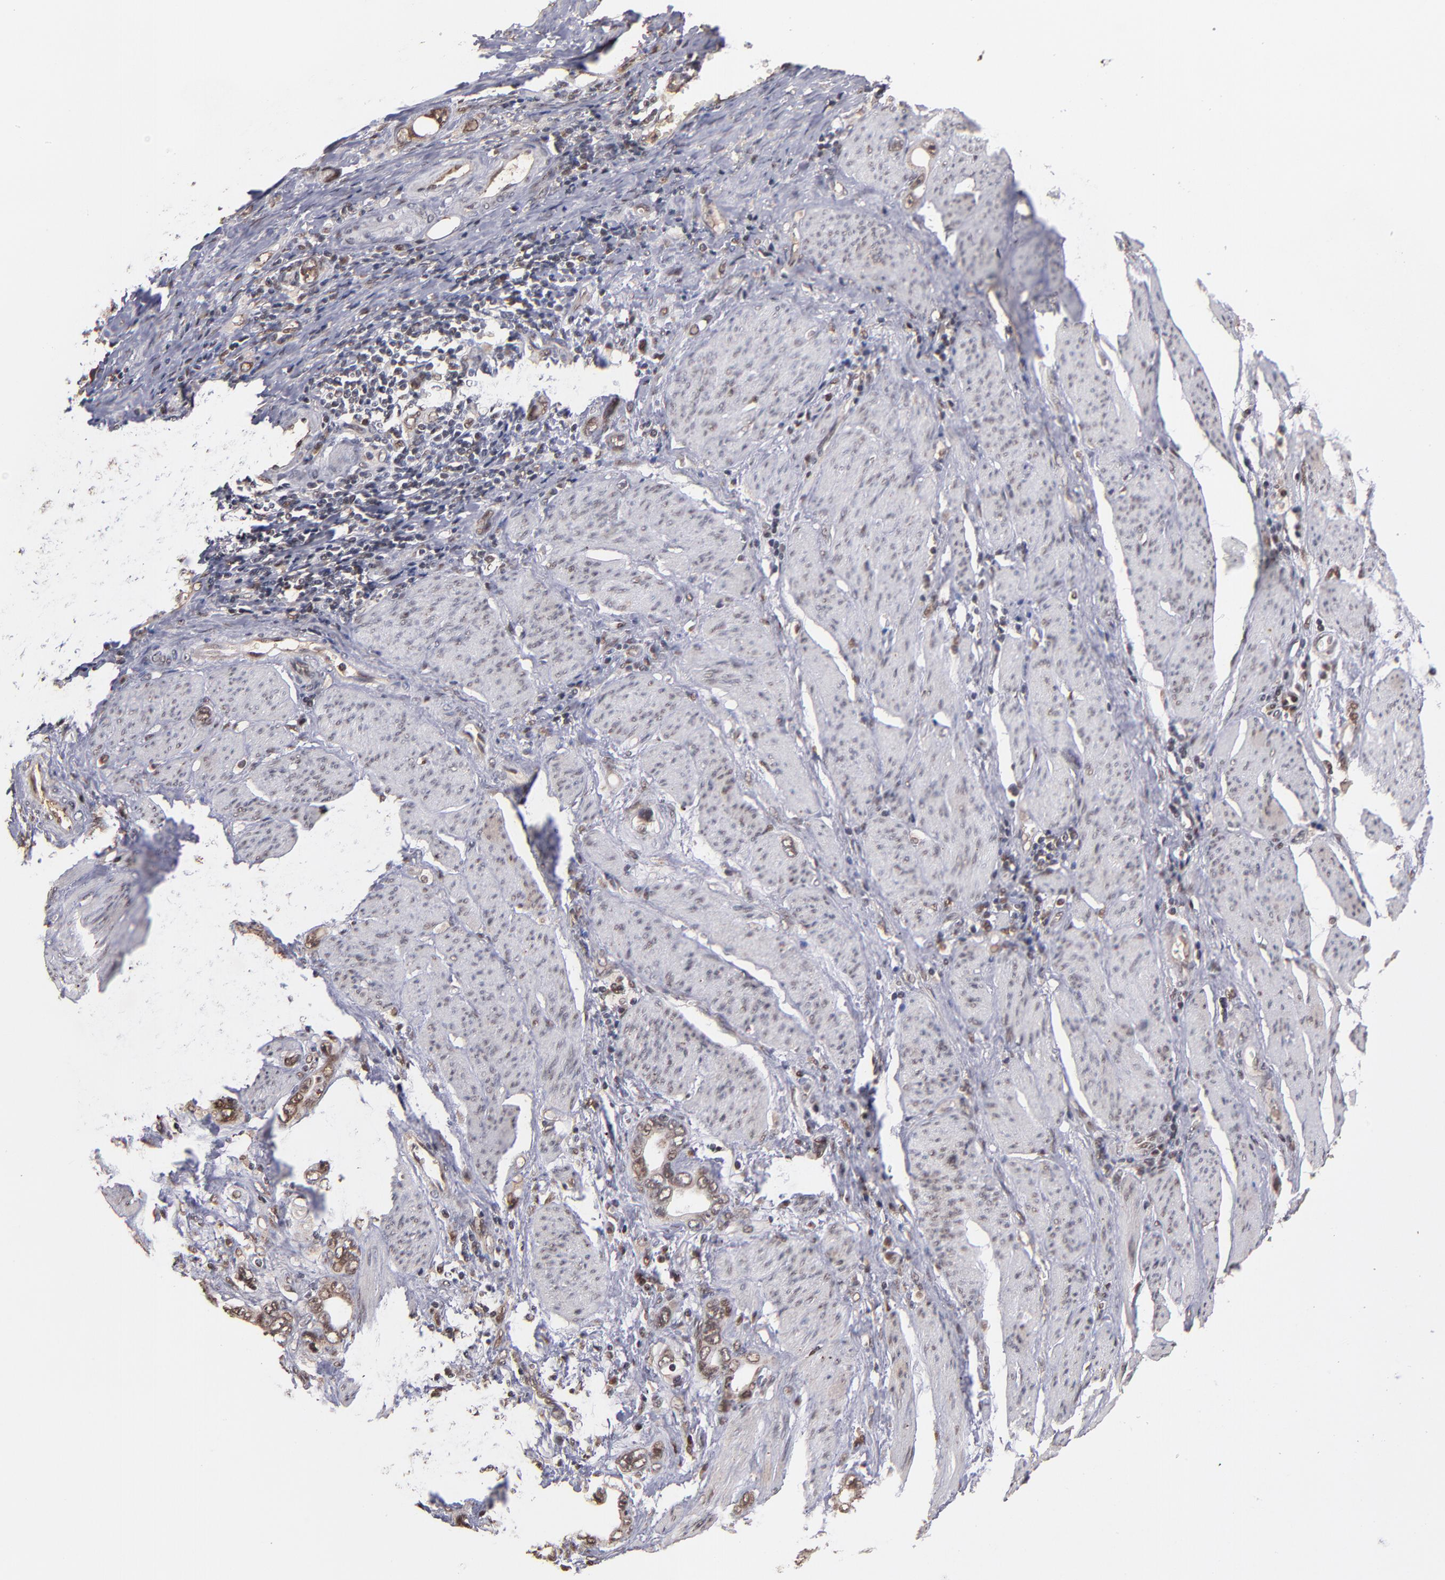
{"staining": {"intensity": "weak", "quantity": ">75%", "location": "nuclear"}, "tissue": "stomach cancer", "cell_type": "Tumor cells", "image_type": "cancer", "snomed": [{"axis": "morphology", "description": "Adenocarcinoma, NOS"}, {"axis": "topography", "description": "Stomach"}], "caption": "Immunohistochemical staining of human stomach cancer displays weak nuclear protein expression in approximately >75% of tumor cells.", "gene": "EAPP", "patient": {"sex": "male", "age": 78}}